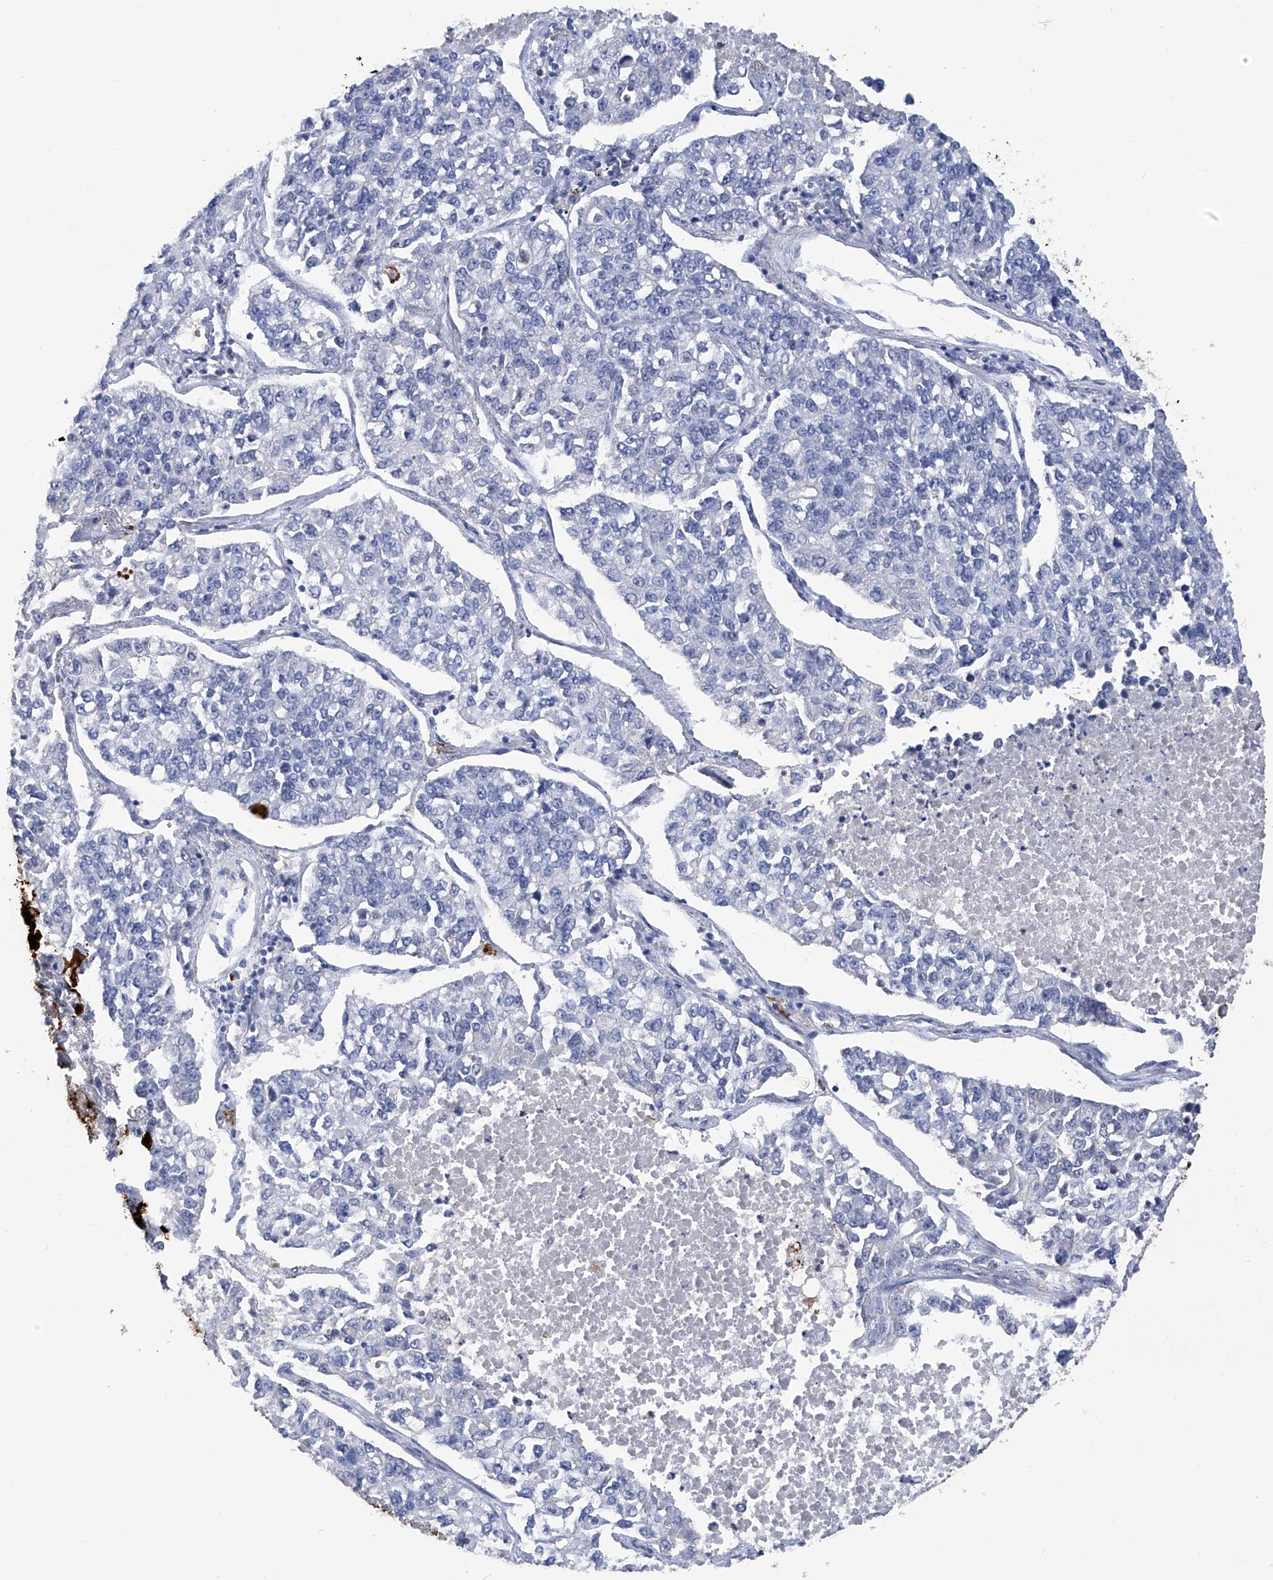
{"staining": {"intensity": "negative", "quantity": "none", "location": "none"}, "tissue": "lung cancer", "cell_type": "Tumor cells", "image_type": "cancer", "snomed": [{"axis": "morphology", "description": "Adenocarcinoma, NOS"}, {"axis": "topography", "description": "Lung"}], "caption": "Tumor cells are negative for brown protein staining in adenocarcinoma (lung).", "gene": "PHF20", "patient": {"sex": "male", "age": 49}}